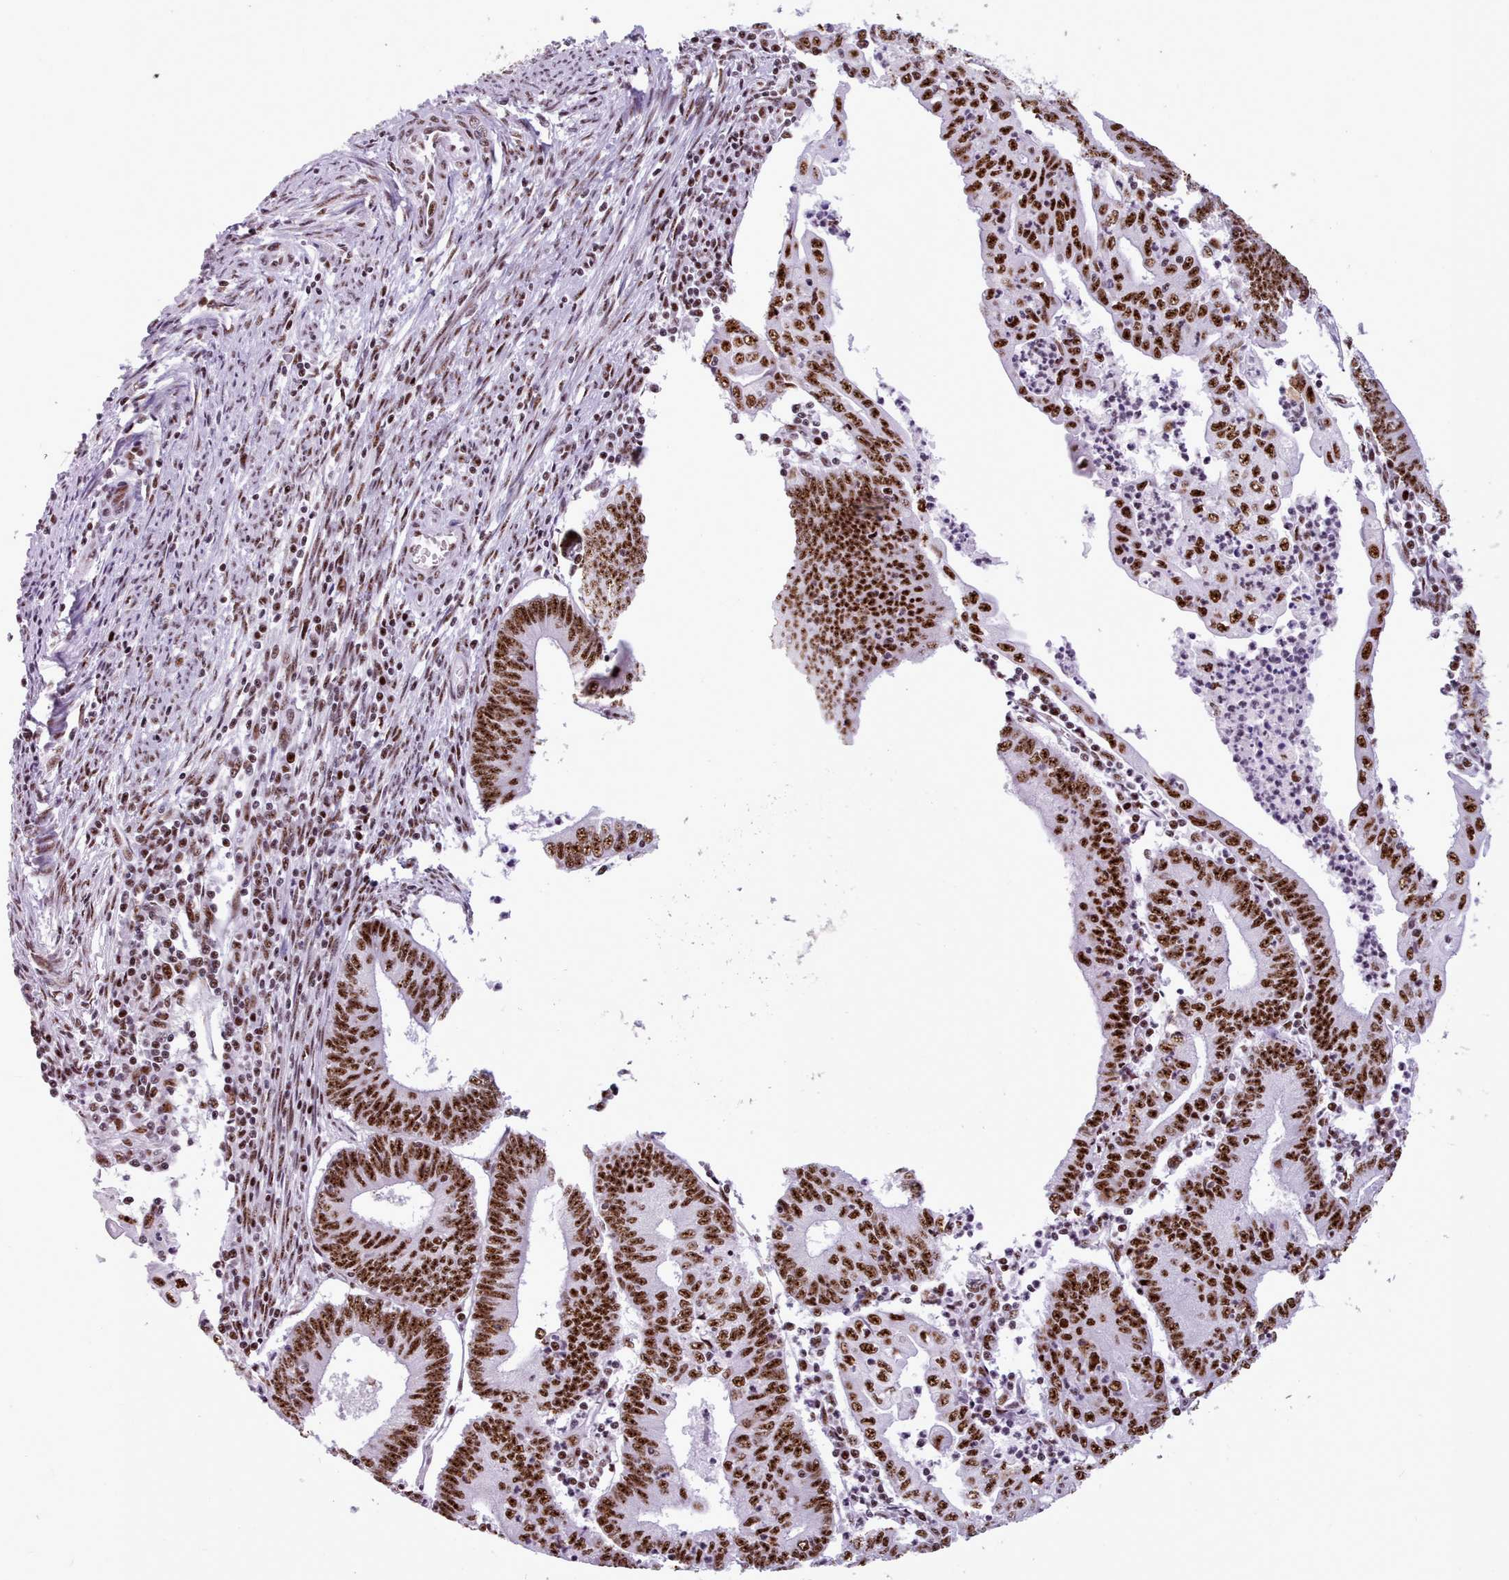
{"staining": {"intensity": "strong", "quantity": ">75%", "location": "nuclear"}, "tissue": "endometrial cancer", "cell_type": "Tumor cells", "image_type": "cancer", "snomed": [{"axis": "morphology", "description": "Adenocarcinoma, NOS"}, {"axis": "topography", "description": "Endometrium"}], "caption": "A micrograph showing strong nuclear positivity in about >75% of tumor cells in endometrial cancer (adenocarcinoma), as visualized by brown immunohistochemical staining.", "gene": "TMEM35B", "patient": {"sex": "female", "age": 60}}